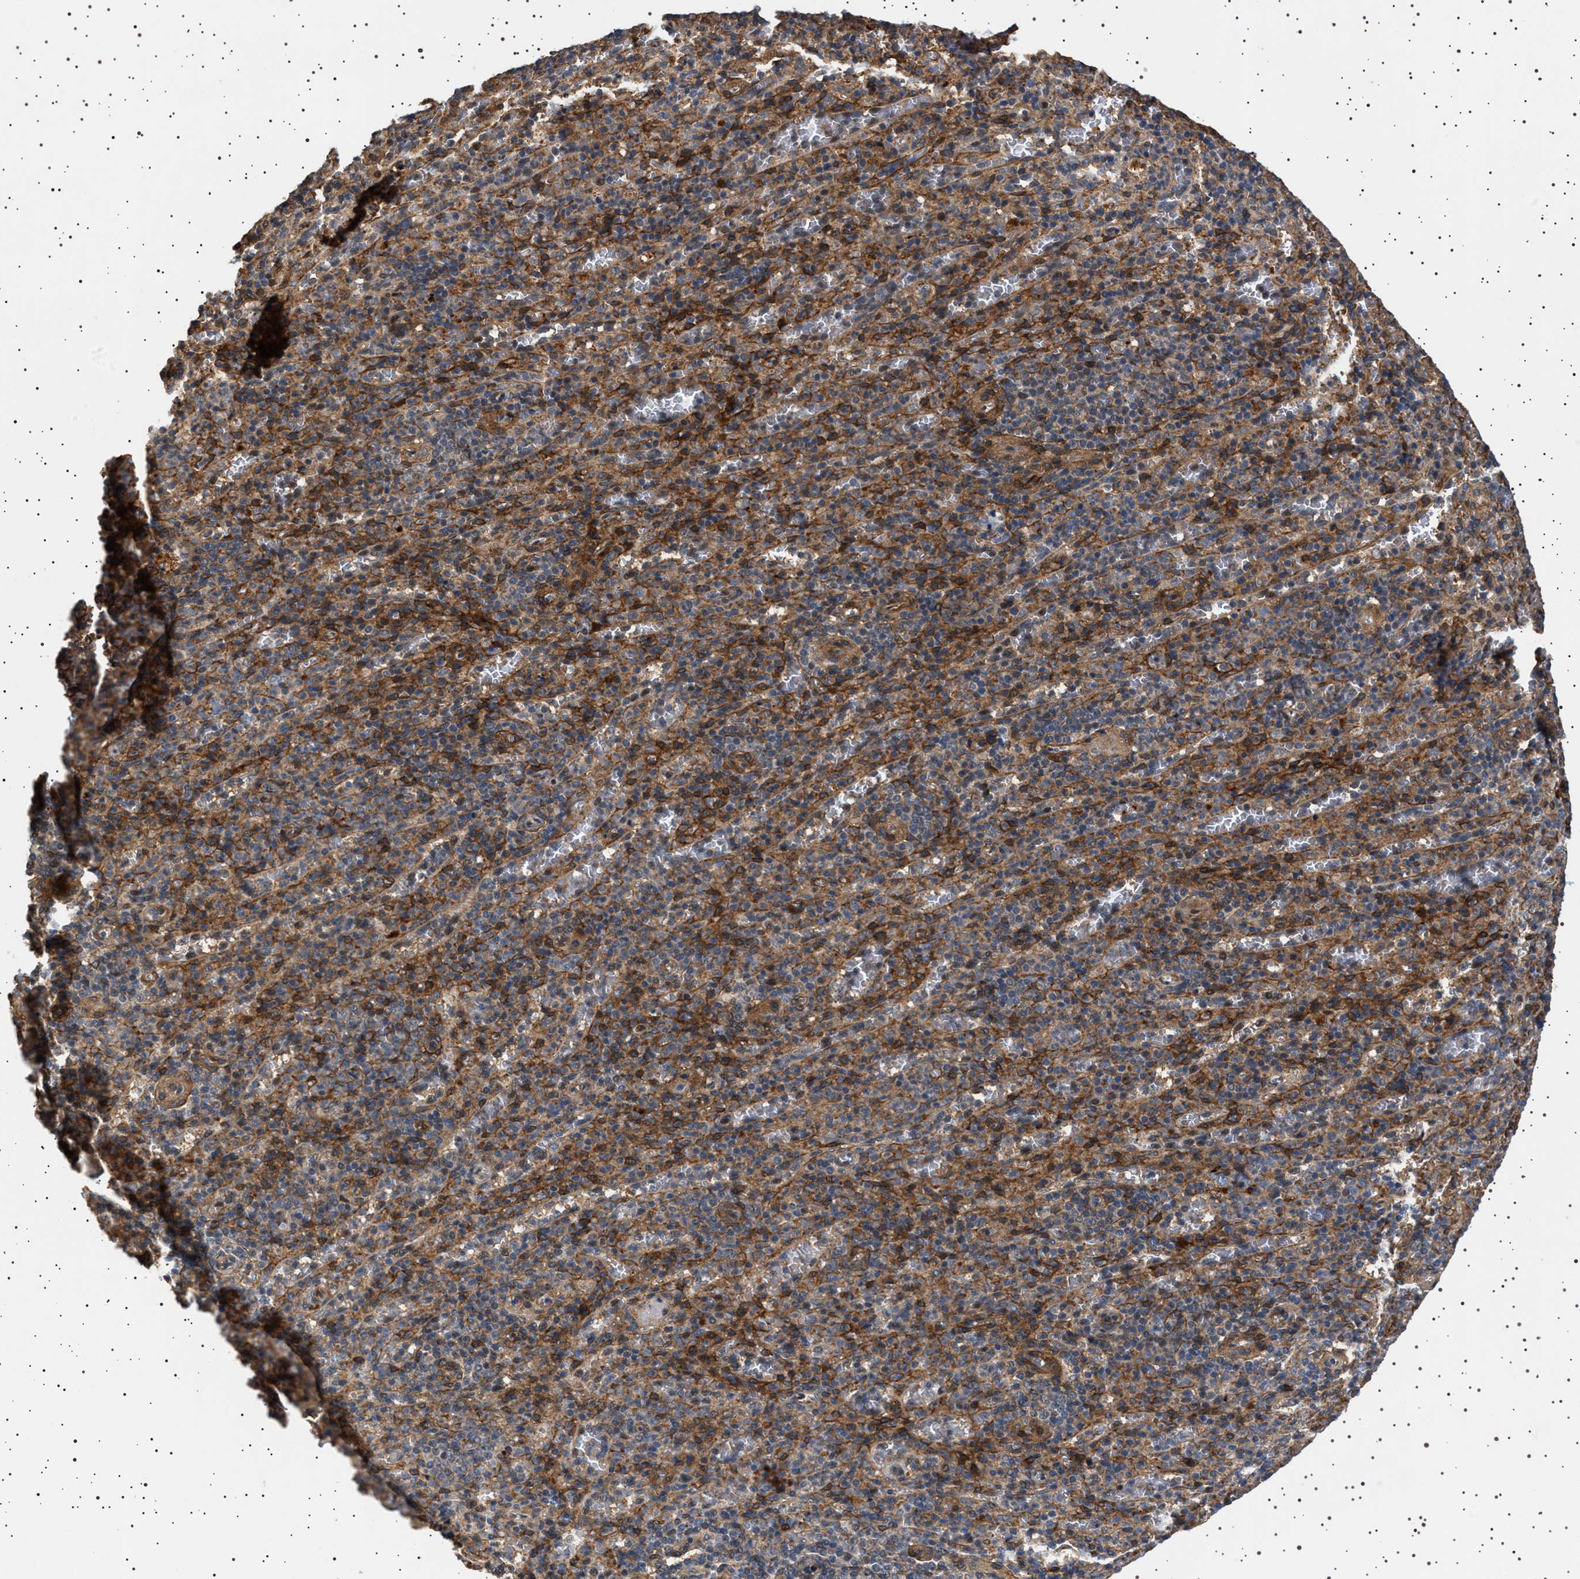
{"staining": {"intensity": "moderate", "quantity": "25%-75%", "location": "cytoplasmic/membranous"}, "tissue": "spleen", "cell_type": "Cells in red pulp", "image_type": "normal", "snomed": [{"axis": "morphology", "description": "Normal tissue, NOS"}, {"axis": "topography", "description": "Spleen"}], "caption": "IHC of unremarkable spleen reveals medium levels of moderate cytoplasmic/membranous positivity in approximately 25%-75% of cells in red pulp. (Stains: DAB in brown, nuclei in blue, Microscopy: brightfield microscopy at high magnification).", "gene": "GUCY1B1", "patient": {"sex": "female", "age": 74}}